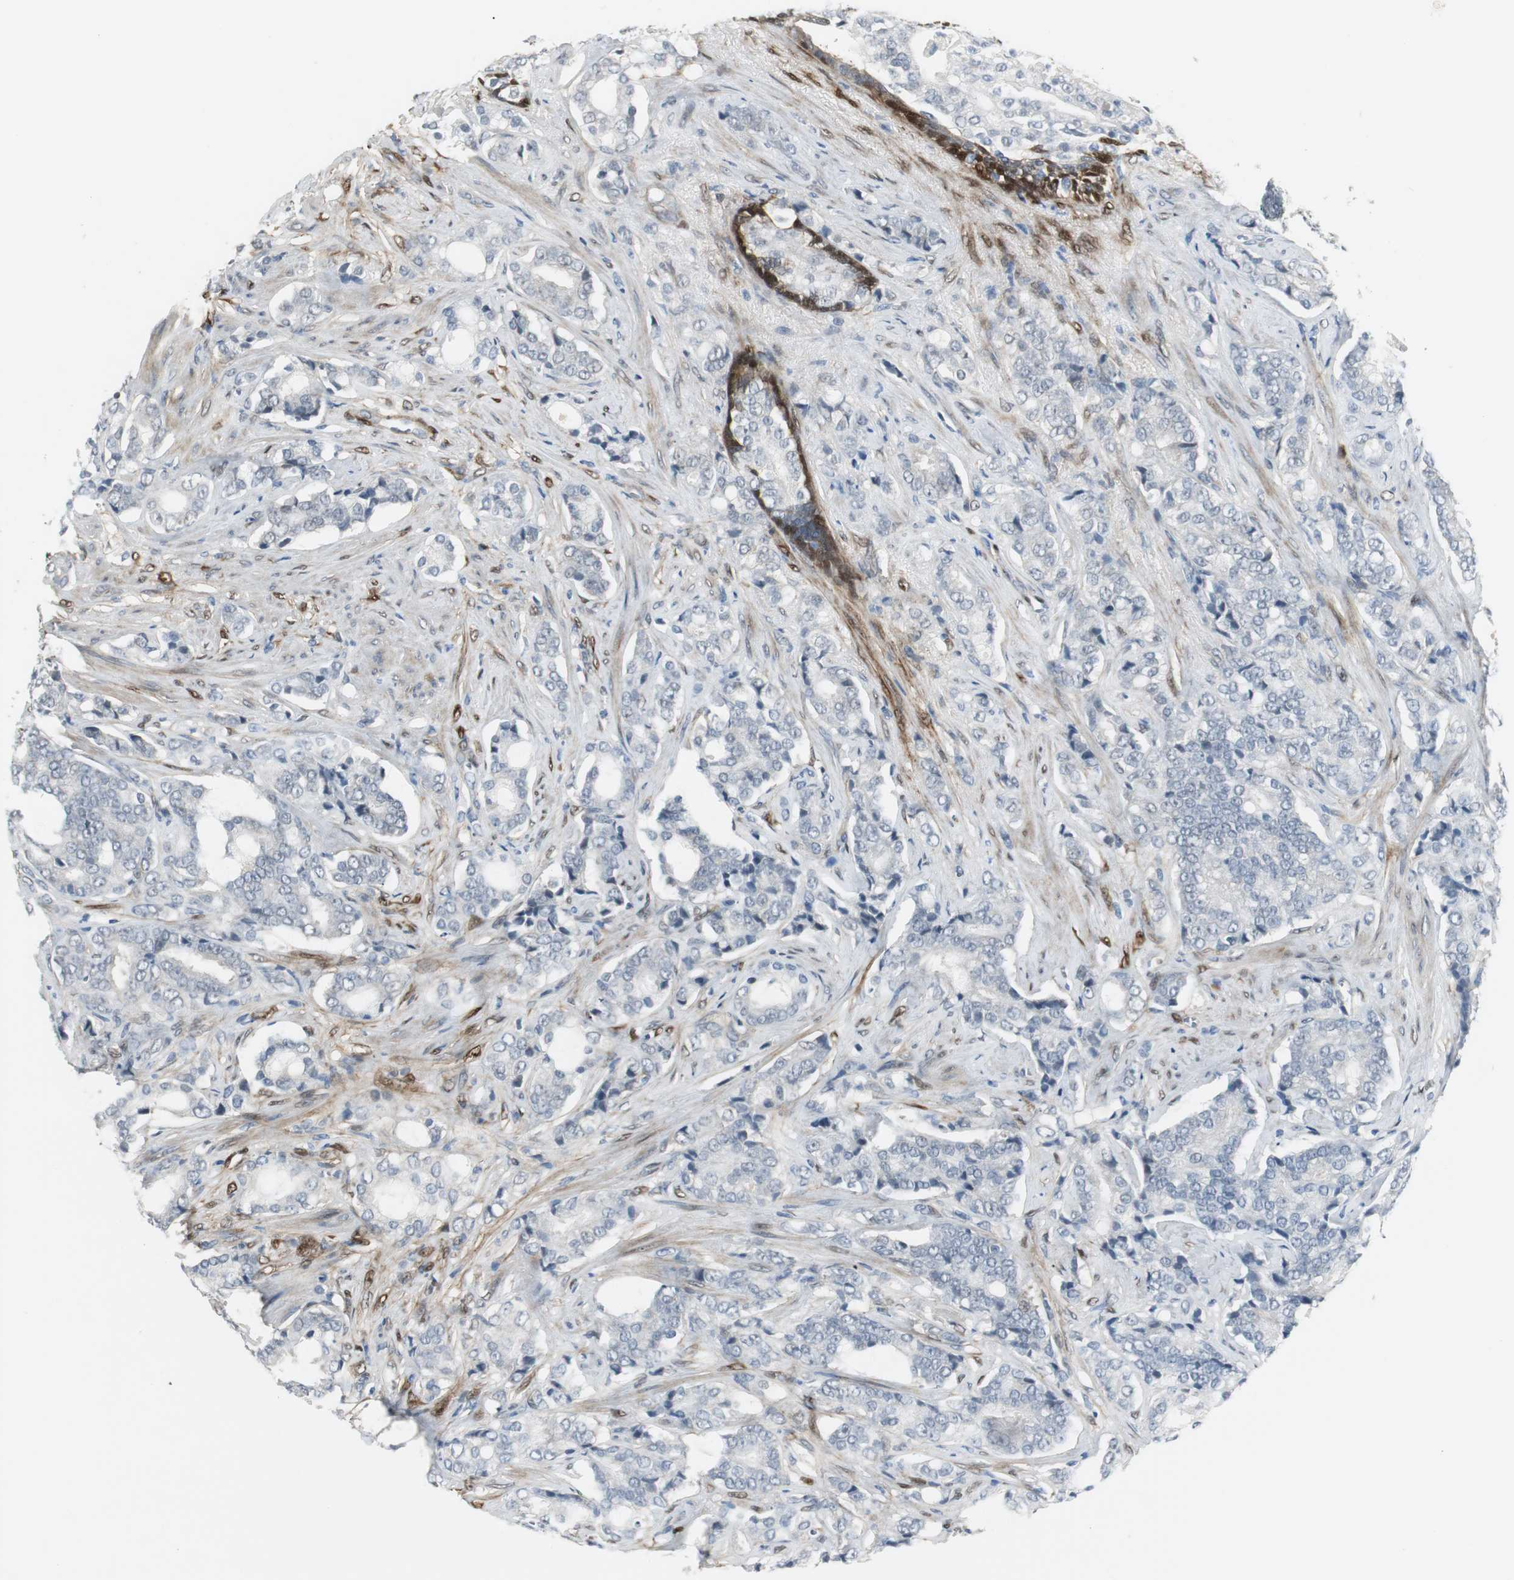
{"staining": {"intensity": "negative", "quantity": "none", "location": "none"}, "tissue": "prostate cancer", "cell_type": "Tumor cells", "image_type": "cancer", "snomed": [{"axis": "morphology", "description": "Adenocarcinoma, Low grade"}, {"axis": "topography", "description": "Prostate"}], "caption": "Prostate cancer was stained to show a protein in brown. There is no significant staining in tumor cells.", "gene": "FHL2", "patient": {"sex": "male", "age": 58}}